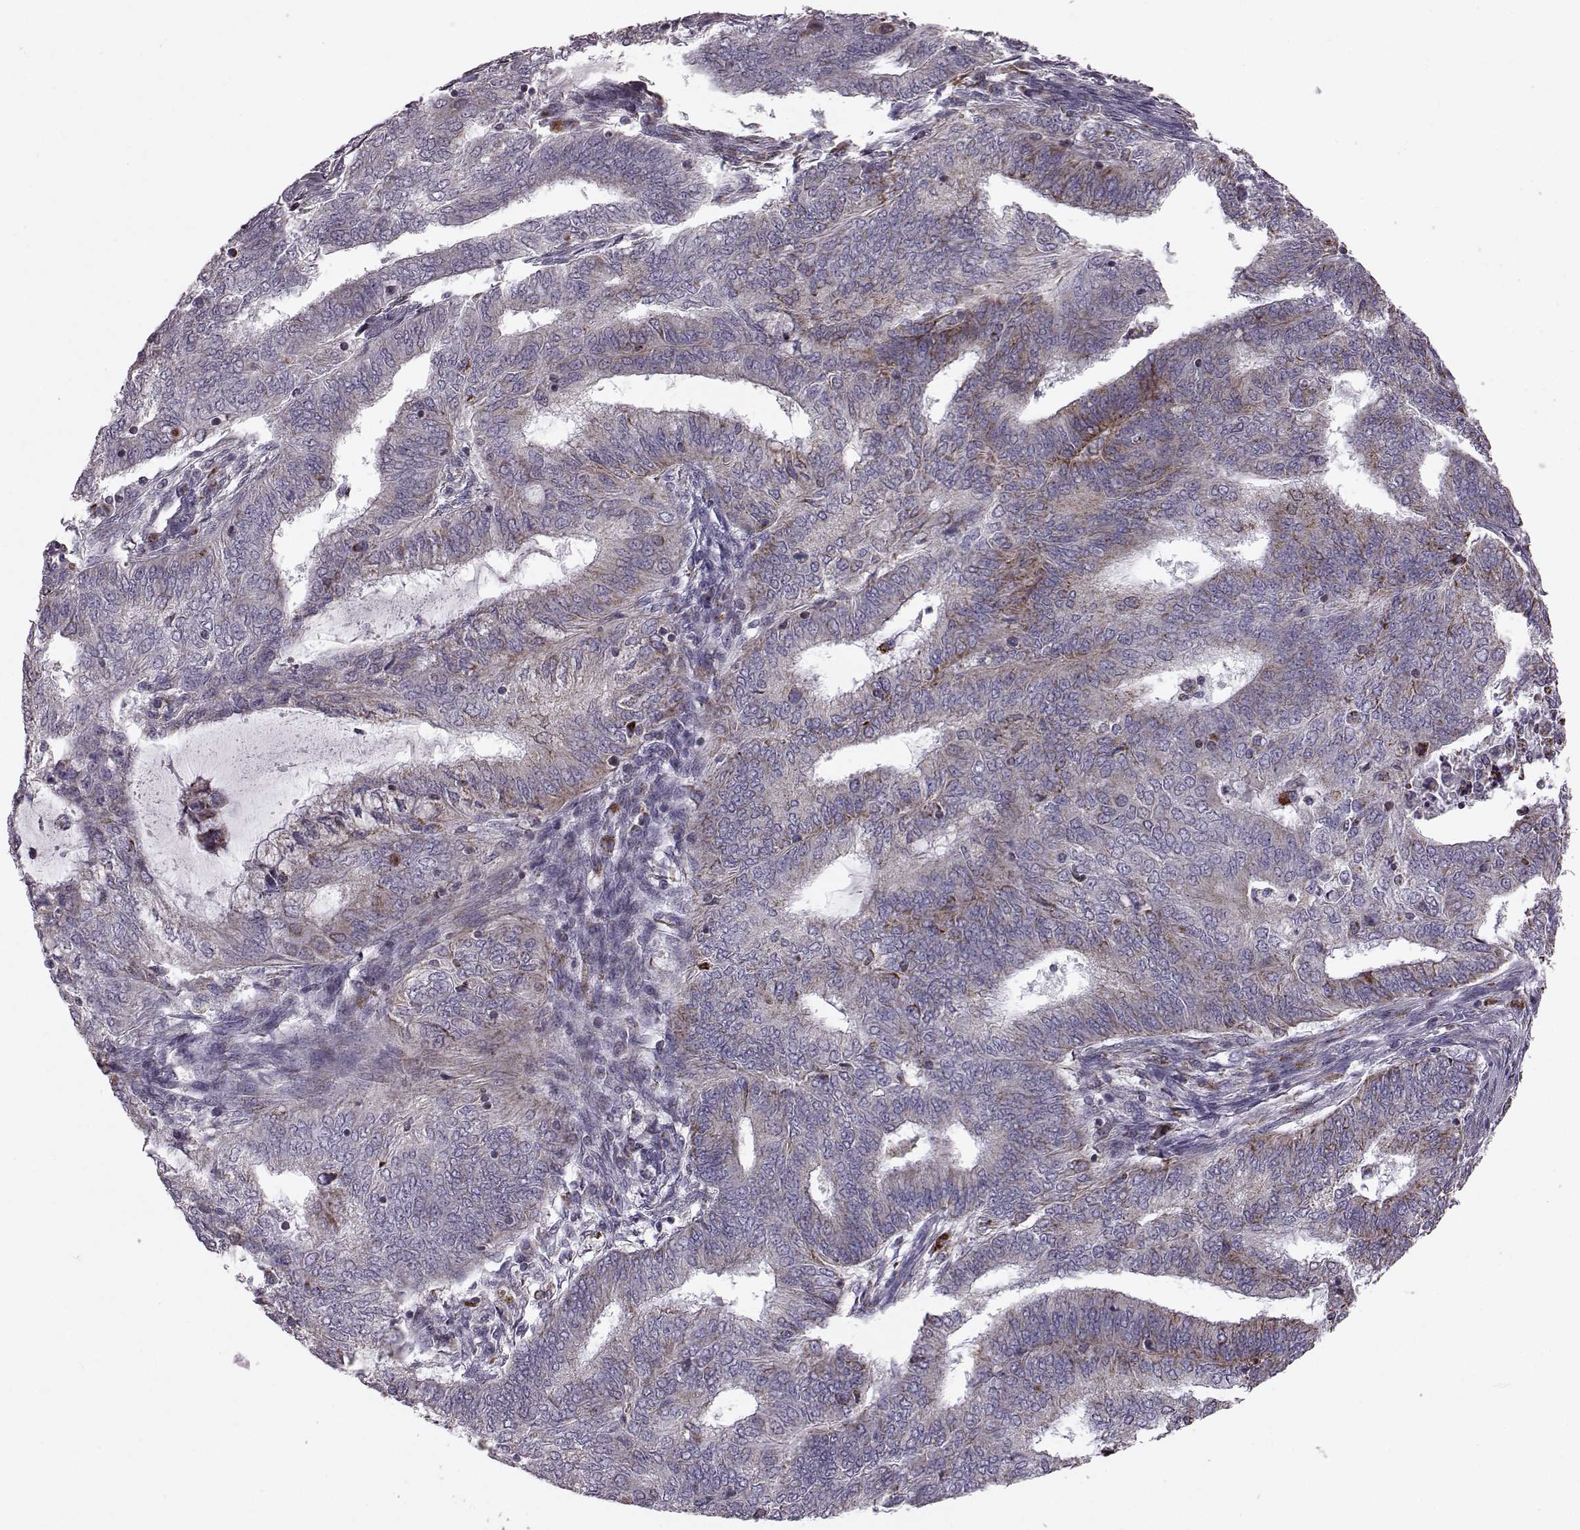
{"staining": {"intensity": "moderate", "quantity": ">75%", "location": "cytoplasmic/membranous"}, "tissue": "endometrial cancer", "cell_type": "Tumor cells", "image_type": "cancer", "snomed": [{"axis": "morphology", "description": "Adenocarcinoma, NOS"}, {"axis": "topography", "description": "Endometrium"}], "caption": "Approximately >75% of tumor cells in adenocarcinoma (endometrial) exhibit moderate cytoplasmic/membranous protein positivity as visualized by brown immunohistochemical staining.", "gene": "ATP5MF", "patient": {"sex": "female", "age": 62}}